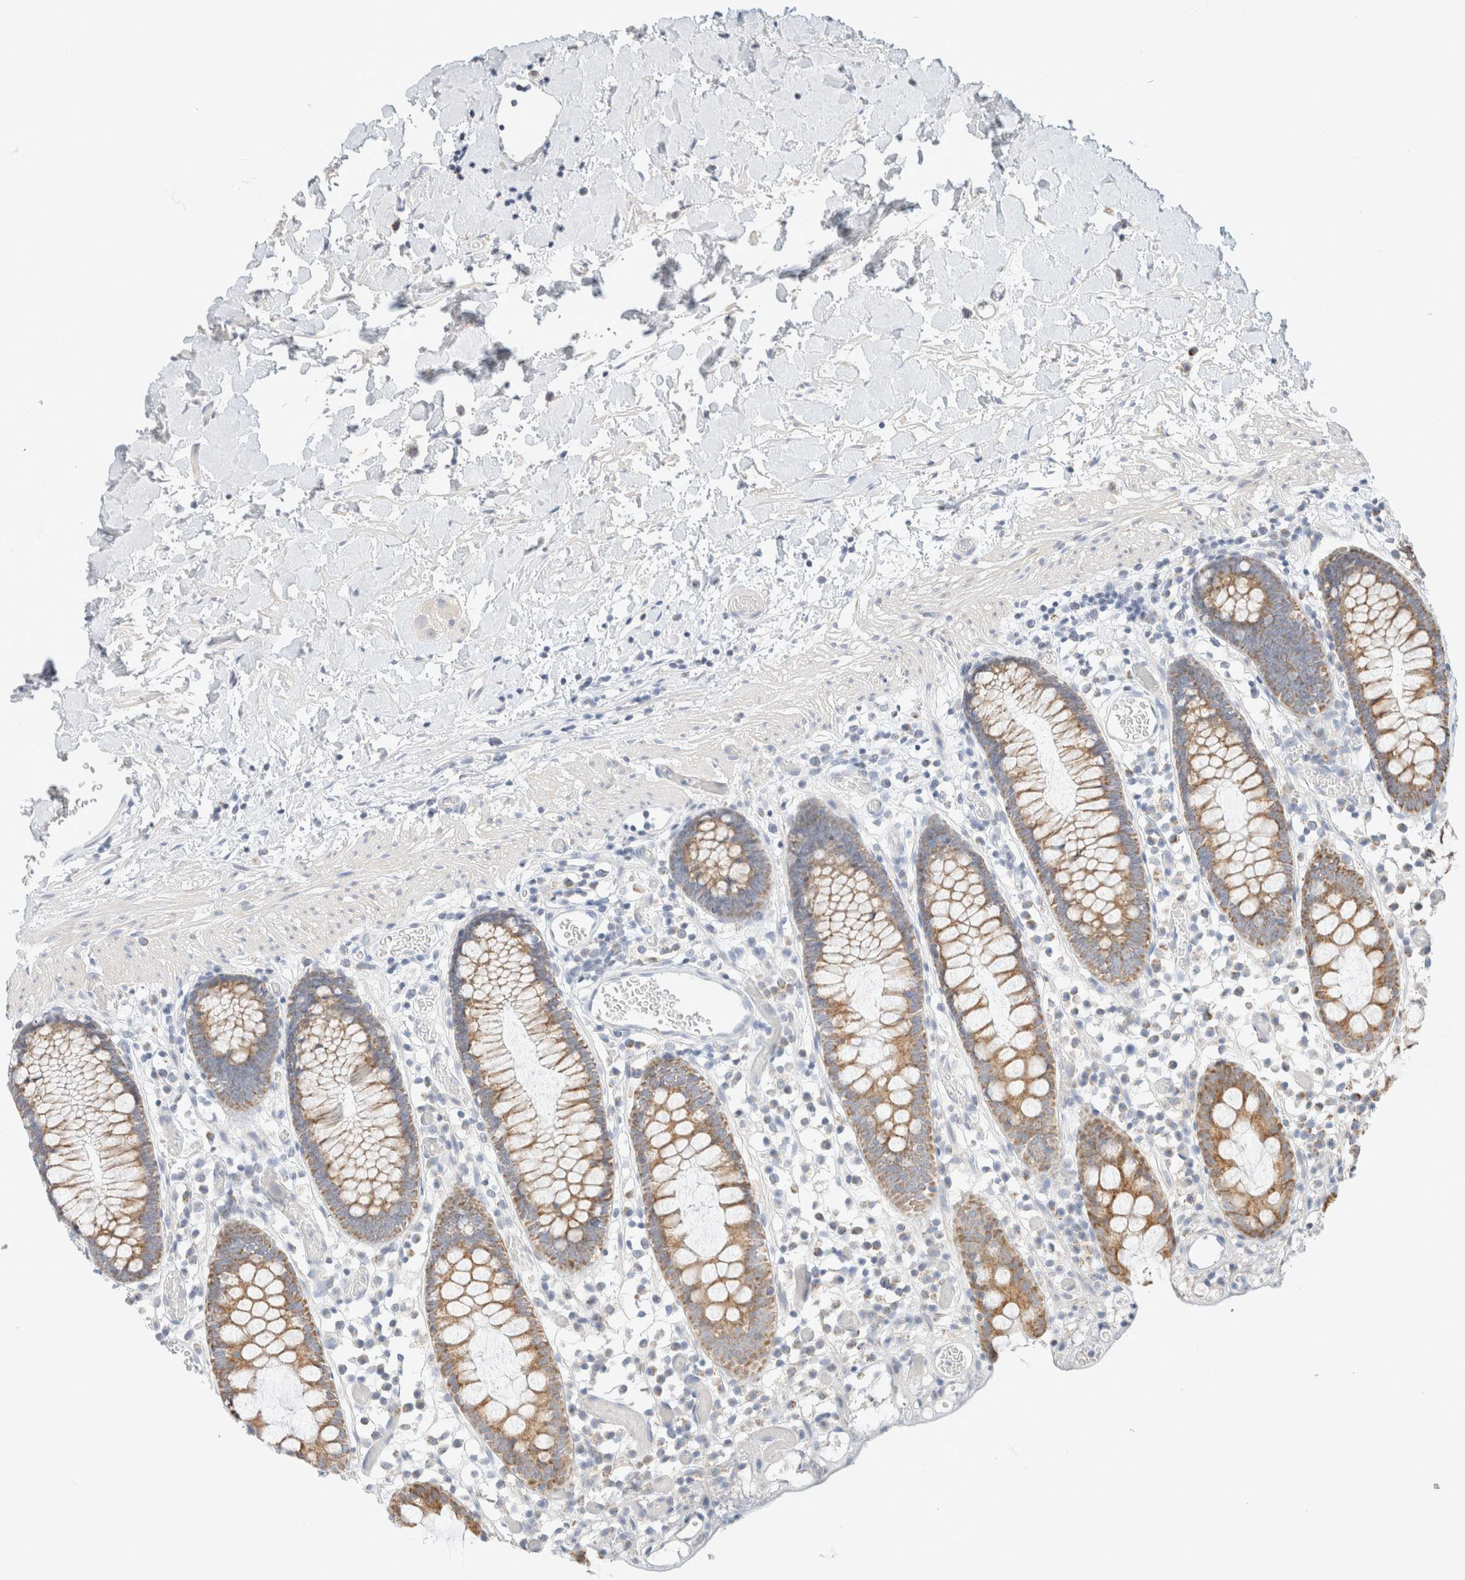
{"staining": {"intensity": "negative", "quantity": "none", "location": "none"}, "tissue": "colon", "cell_type": "Endothelial cells", "image_type": "normal", "snomed": [{"axis": "morphology", "description": "Normal tissue, NOS"}, {"axis": "topography", "description": "Colon"}], "caption": "An immunohistochemistry (IHC) histopathology image of normal colon is shown. There is no staining in endothelial cells of colon. The staining is performed using DAB brown chromogen with nuclei counter-stained in using hematoxylin.", "gene": "HDHD3", "patient": {"sex": "male", "age": 14}}